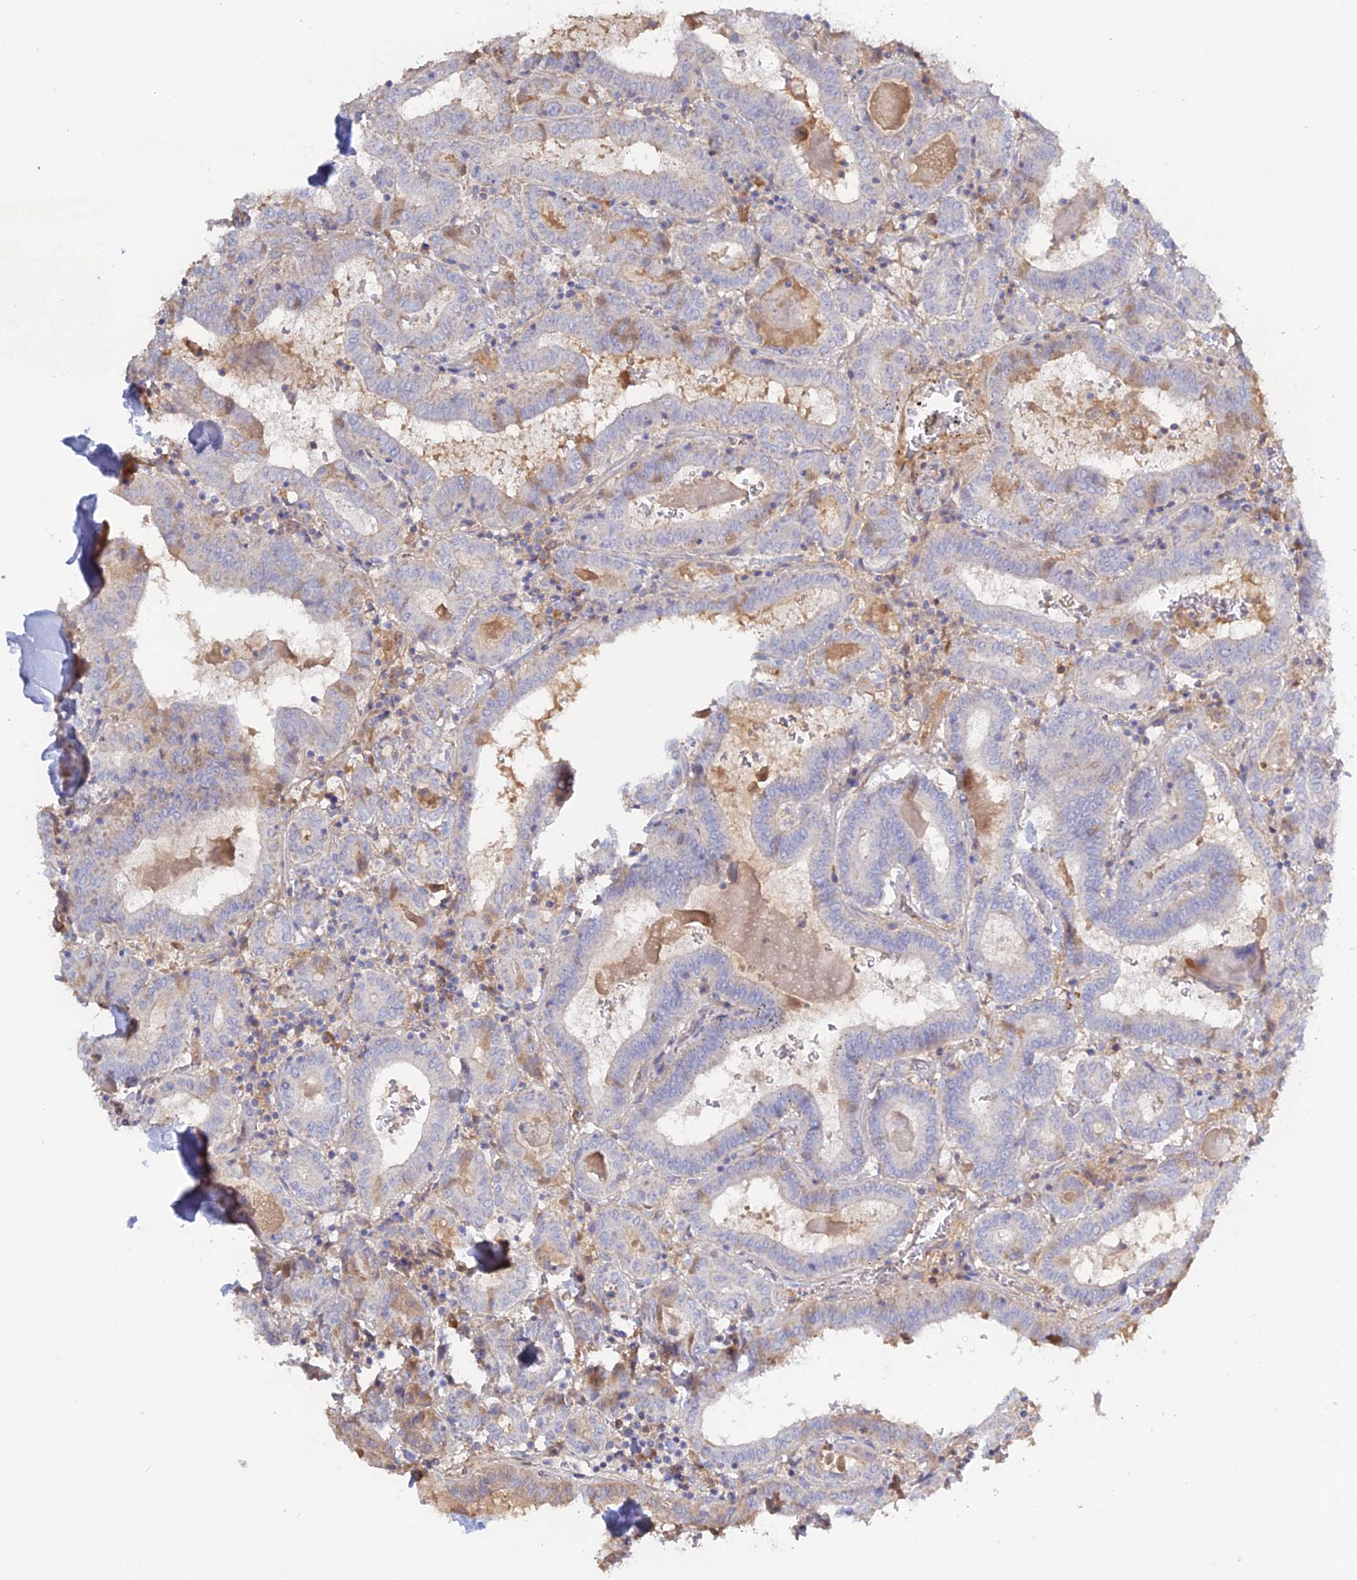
{"staining": {"intensity": "negative", "quantity": "none", "location": "none"}, "tissue": "thyroid cancer", "cell_type": "Tumor cells", "image_type": "cancer", "snomed": [{"axis": "morphology", "description": "Papillary adenocarcinoma, NOS"}, {"axis": "topography", "description": "Thyroid gland"}], "caption": "The immunohistochemistry image has no significant expression in tumor cells of thyroid papillary adenocarcinoma tissue.", "gene": "ADGRA1", "patient": {"sex": "female", "age": 72}}